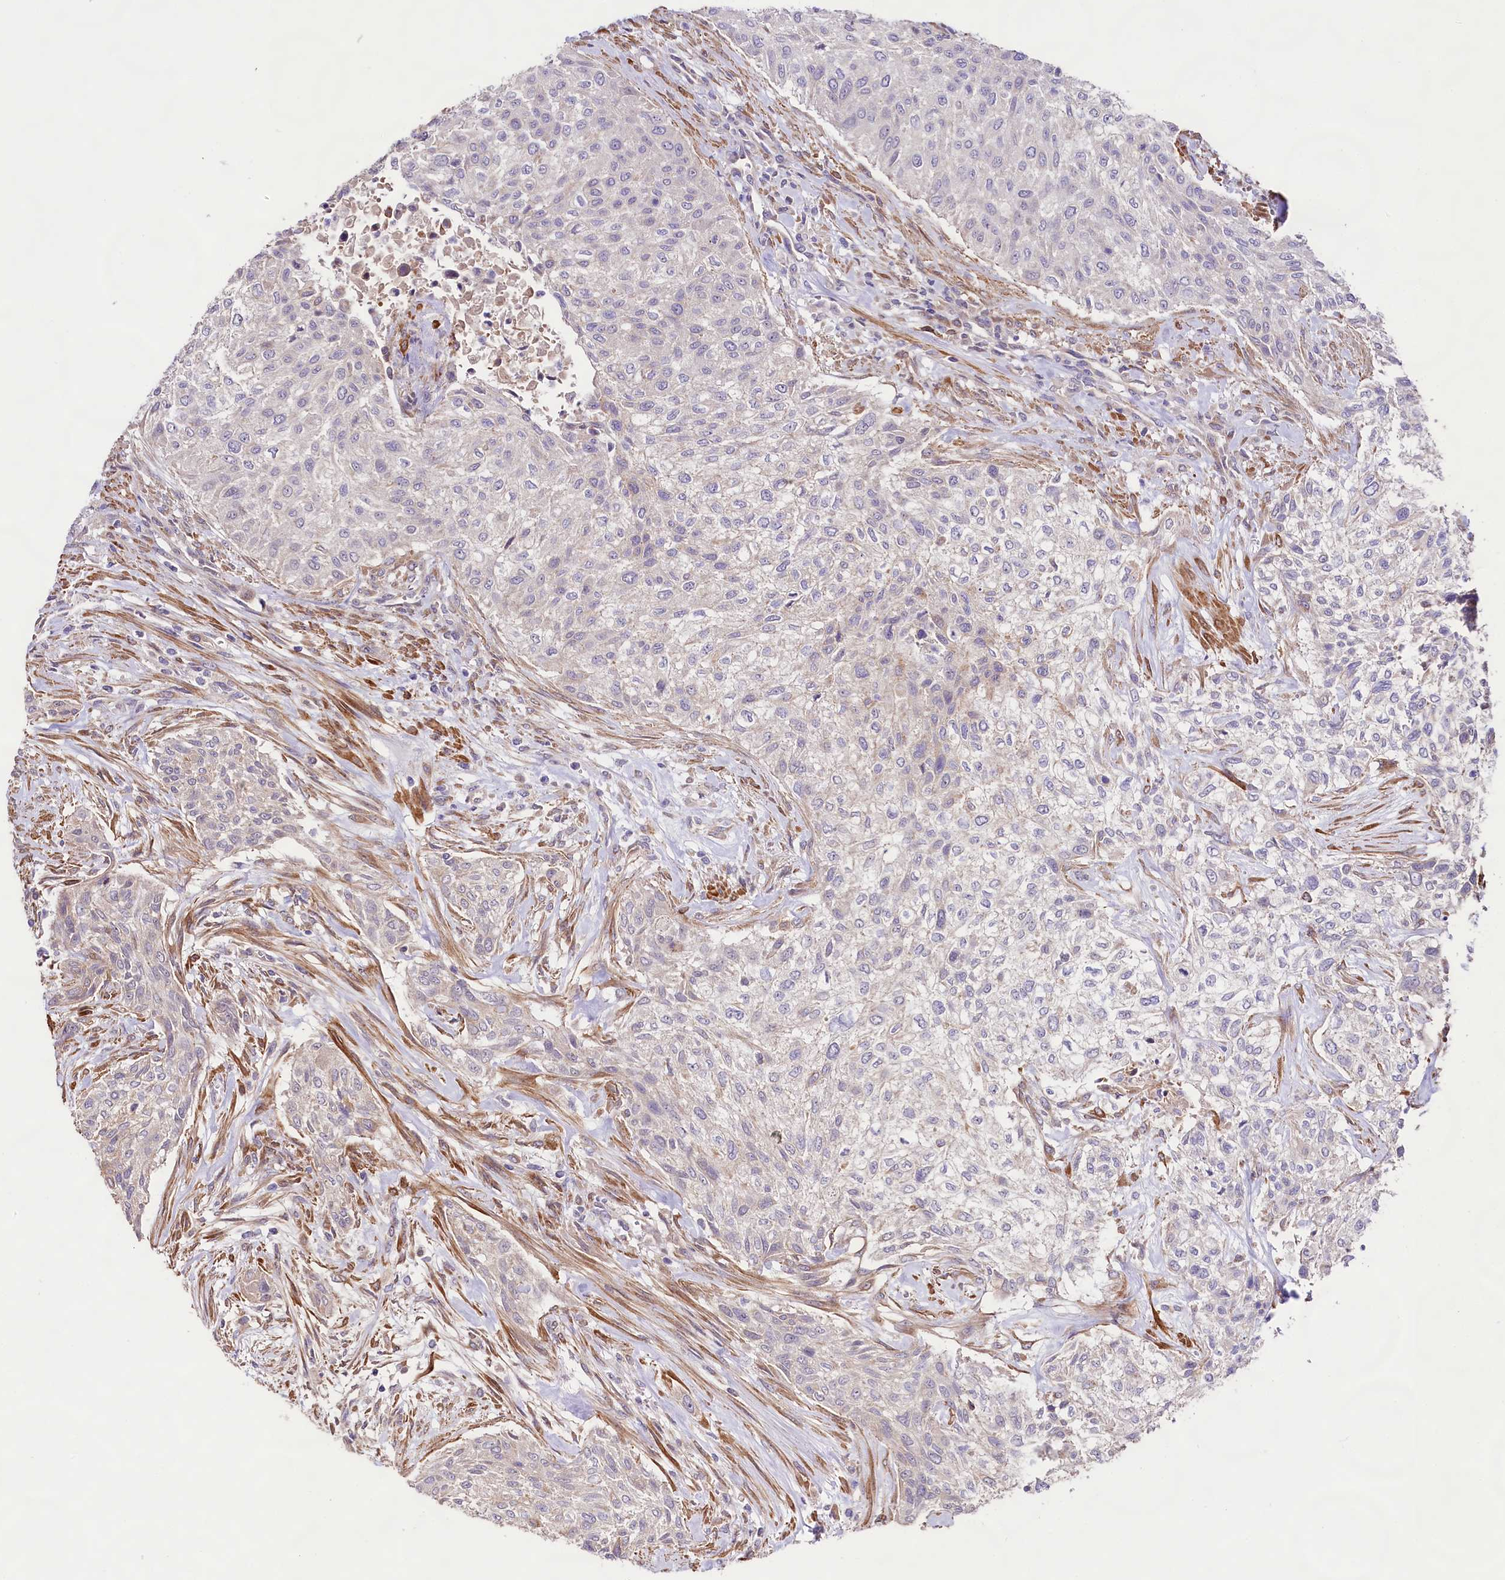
{"staining": {"intensity": "negative", "quantity": "none", "location": "none"}, "tissue": "urothelial cancer", "cell_type": "Tumor cells", "image_type": "cancer", "snomed": [{"axis": "morphology", "description": "Normal tissue, NOS"}, {"axis": "morphology", "description": "Urothelial carcinoma, NOS"}, {"axis": "topography", "description": "Urinary bladder"}, {"axis": "topography", "description": "Peripheral nerve tissue"}], "caption": "Immunohistochemical staining of human urothelial cancer shows no significant staining in tumor cells. Nuclei are stained in blue.", "gene": "VPS11", "patient": {"sex": "male", "age": 35}}